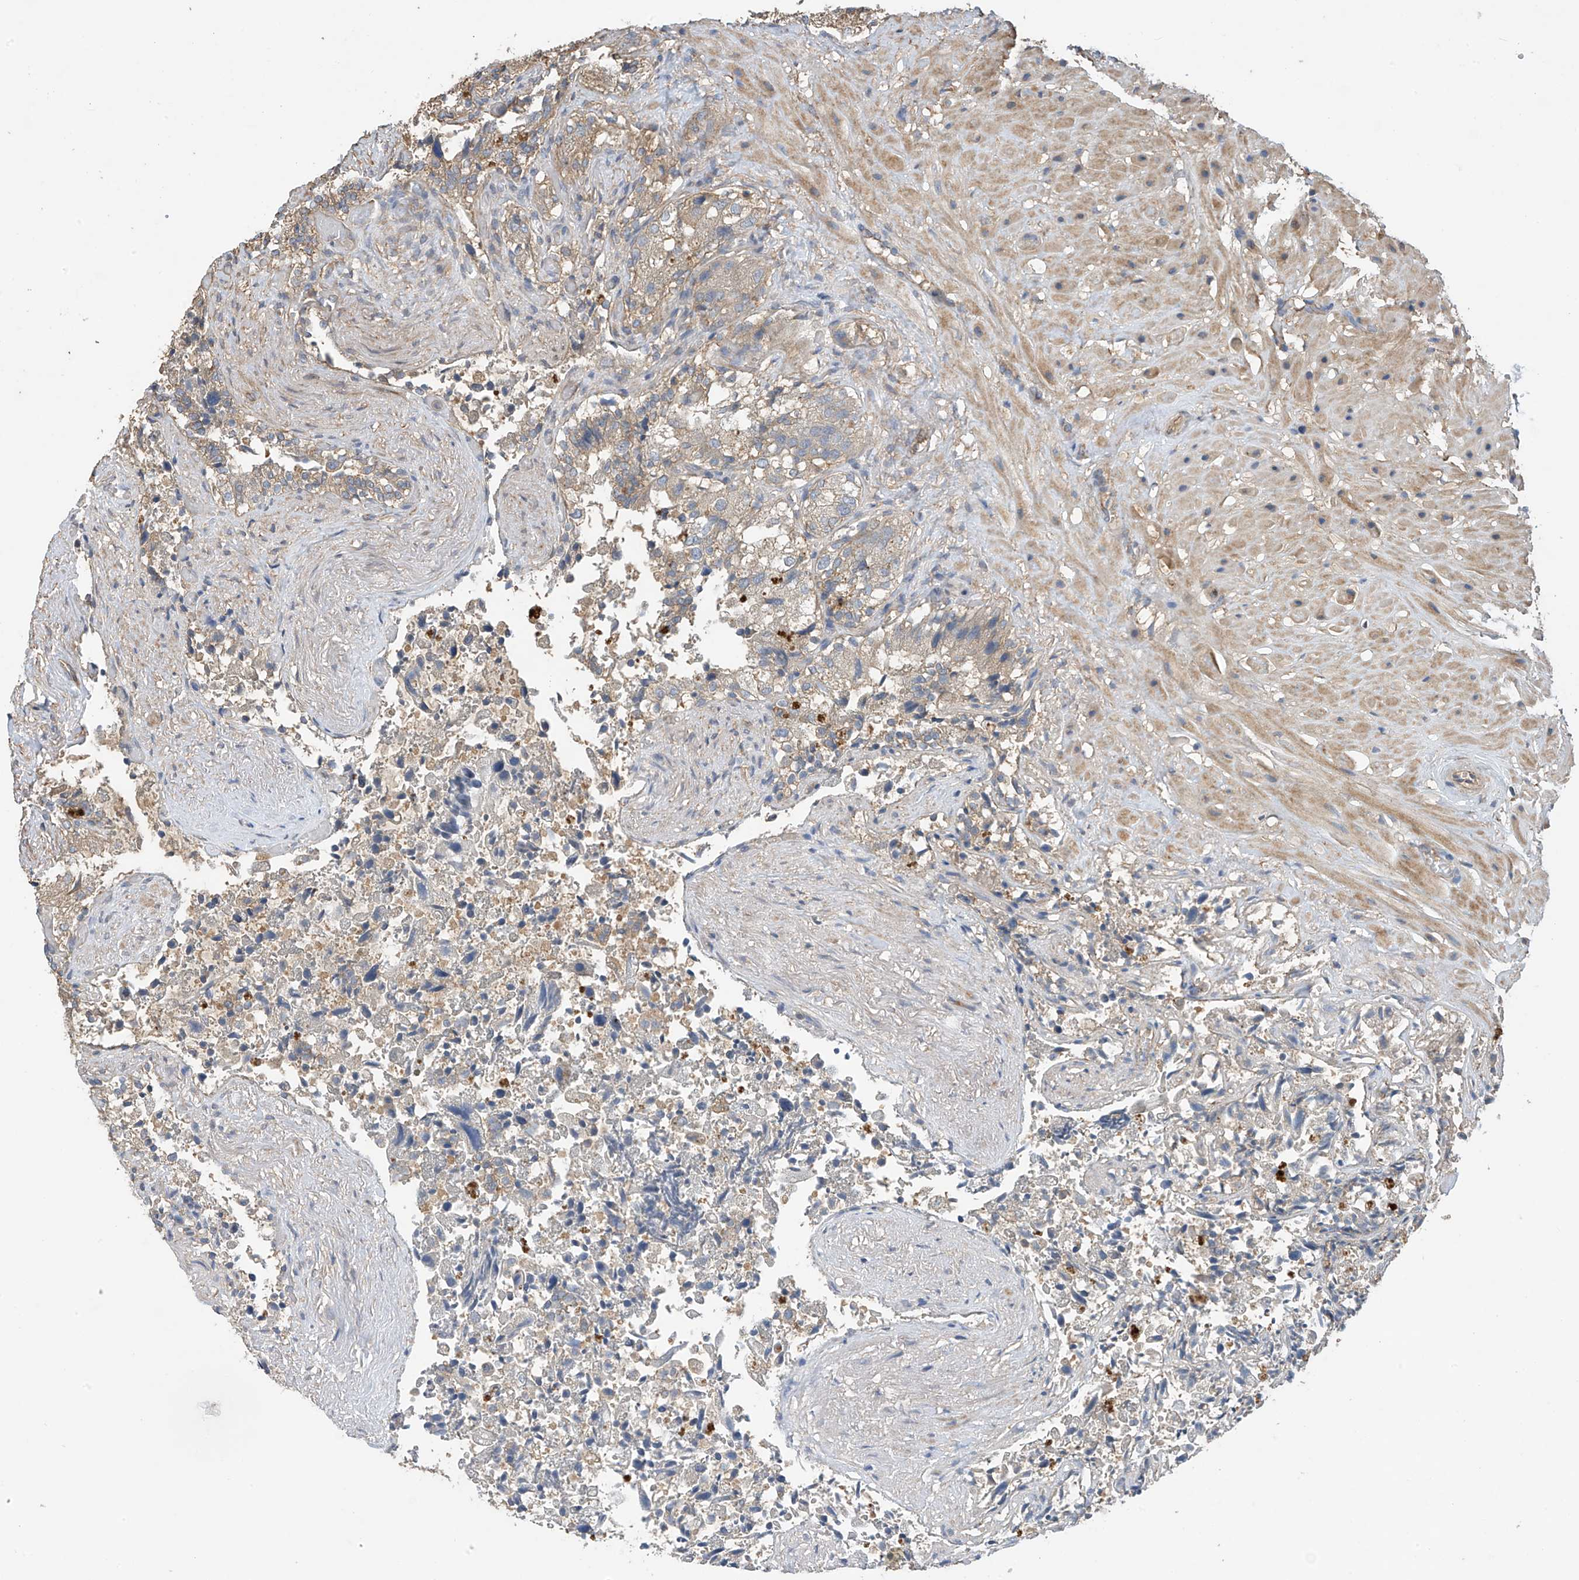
{"staining": {"intensity": "weak", "quantity": ">75%", "location": "cytoplasmic/membranous"}, "tissue": "seminal vesicle", "cell_type": "Glandular cells", "image_type": "normal", "snomed": [{"axis": "morphology", "description": "Normal tissue, NOS"}, {"axis": "topography", "description": "Seminal veicle"}, {"axis": "topography", "description": "Peripheral nerve tissue"}], "caption": "Benign seminal vesicle shows weak cytoplasmic/membranous staining in approximately >75% of glandular cells.", "gene": "PHACTR4", "patient": {"sex": "male", "age": 63}}